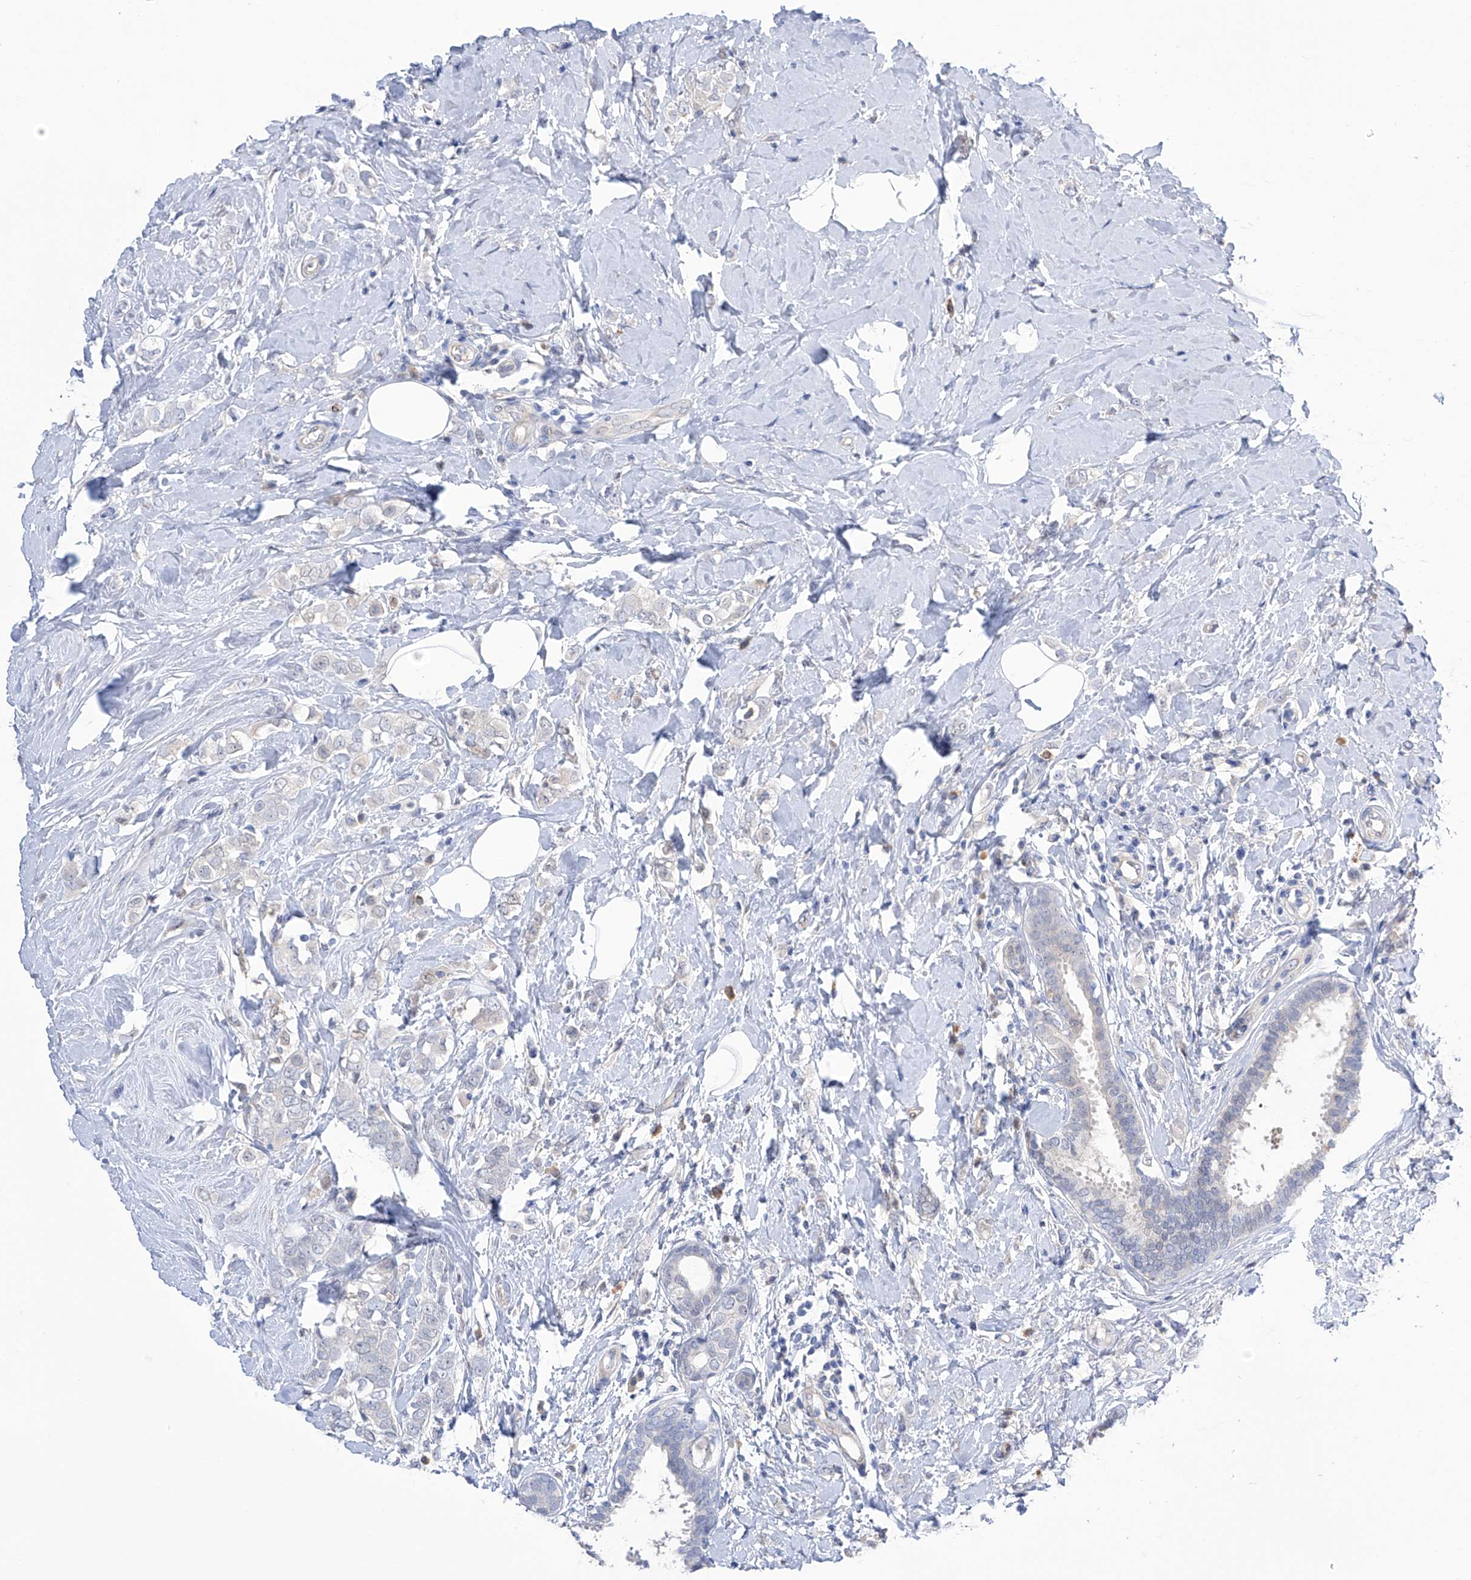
{"staining": {"intensity": "negative", "quantity": "none", "location": "none"}, "tissue": "breast cancer", "cell_type": "Tumor cells", "image_type": "cancer", "snomed": [{"axis": "morphology", "description": "Lobular carcinoma"}, {"axis": "topography", "description": "Breast"}], "caption": "Breast cancer stained for a protein using immunohistochemistry (IHC) reveals no expression tumor cells.", "gene": "PGM3", "patient": {"sex": "female", "age": 47}}